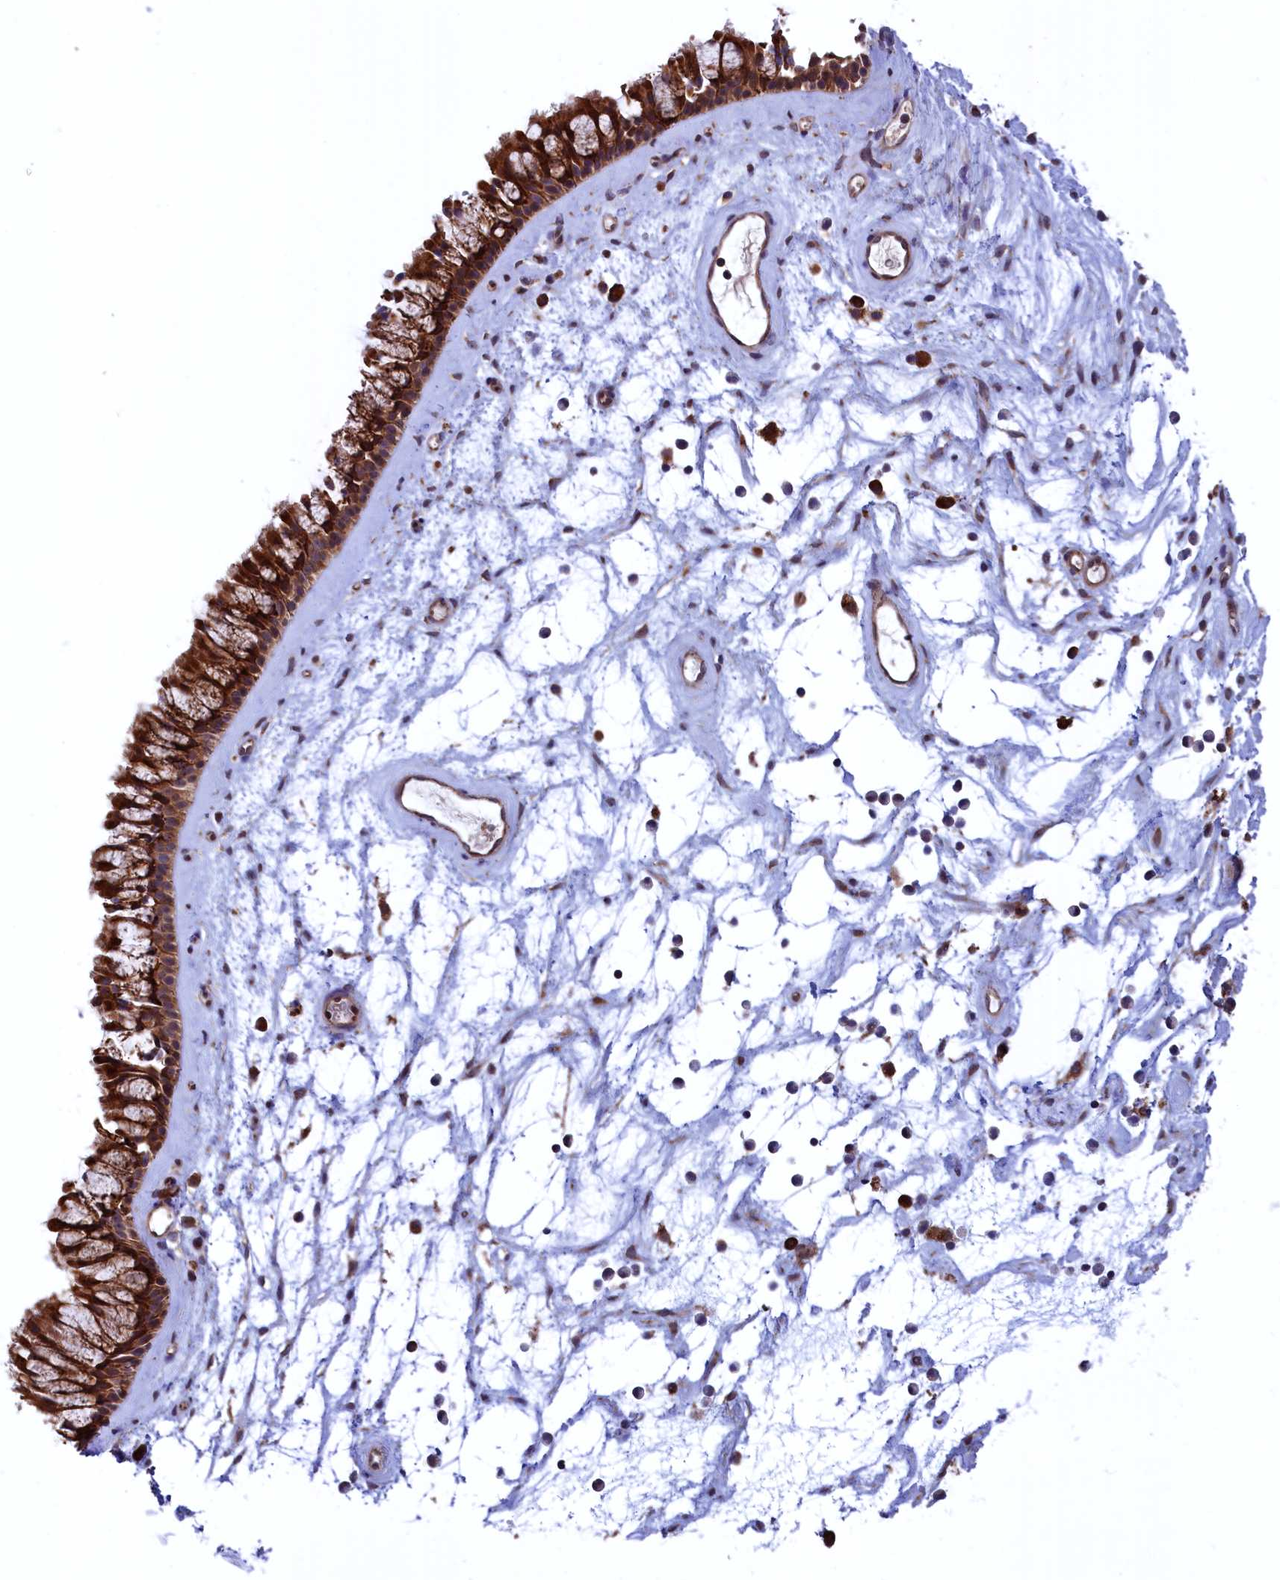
{"staining": {"intensity": "strong", "quantity": ">75%", "location": "cytoplasmic/membranous"}, "tissue": "nasopharynx", "cell_type": "Respiratory epithelial cells", "image_type": "normal", "snomed": [{"axis": "morphology", "description": "Normal tissue, NOS"}, {"axis": "topography", "description": "Nasopharynx"}], "caption": "The micrograph shows immunohistochemical staining of unremarkable nasopharynx. There is strong cytoplasmic/membranous positivity is appreciated in about >75% of respiratory epithelial cells. The protein is stained brown, and the nuclei are stained in blue (DAB (3,3'-diaminobenzidine) IHC with brightfield microscopy, high magnification).", "gene": "PLA2G4C", "patient": {"sex": "male", "age": 64}}